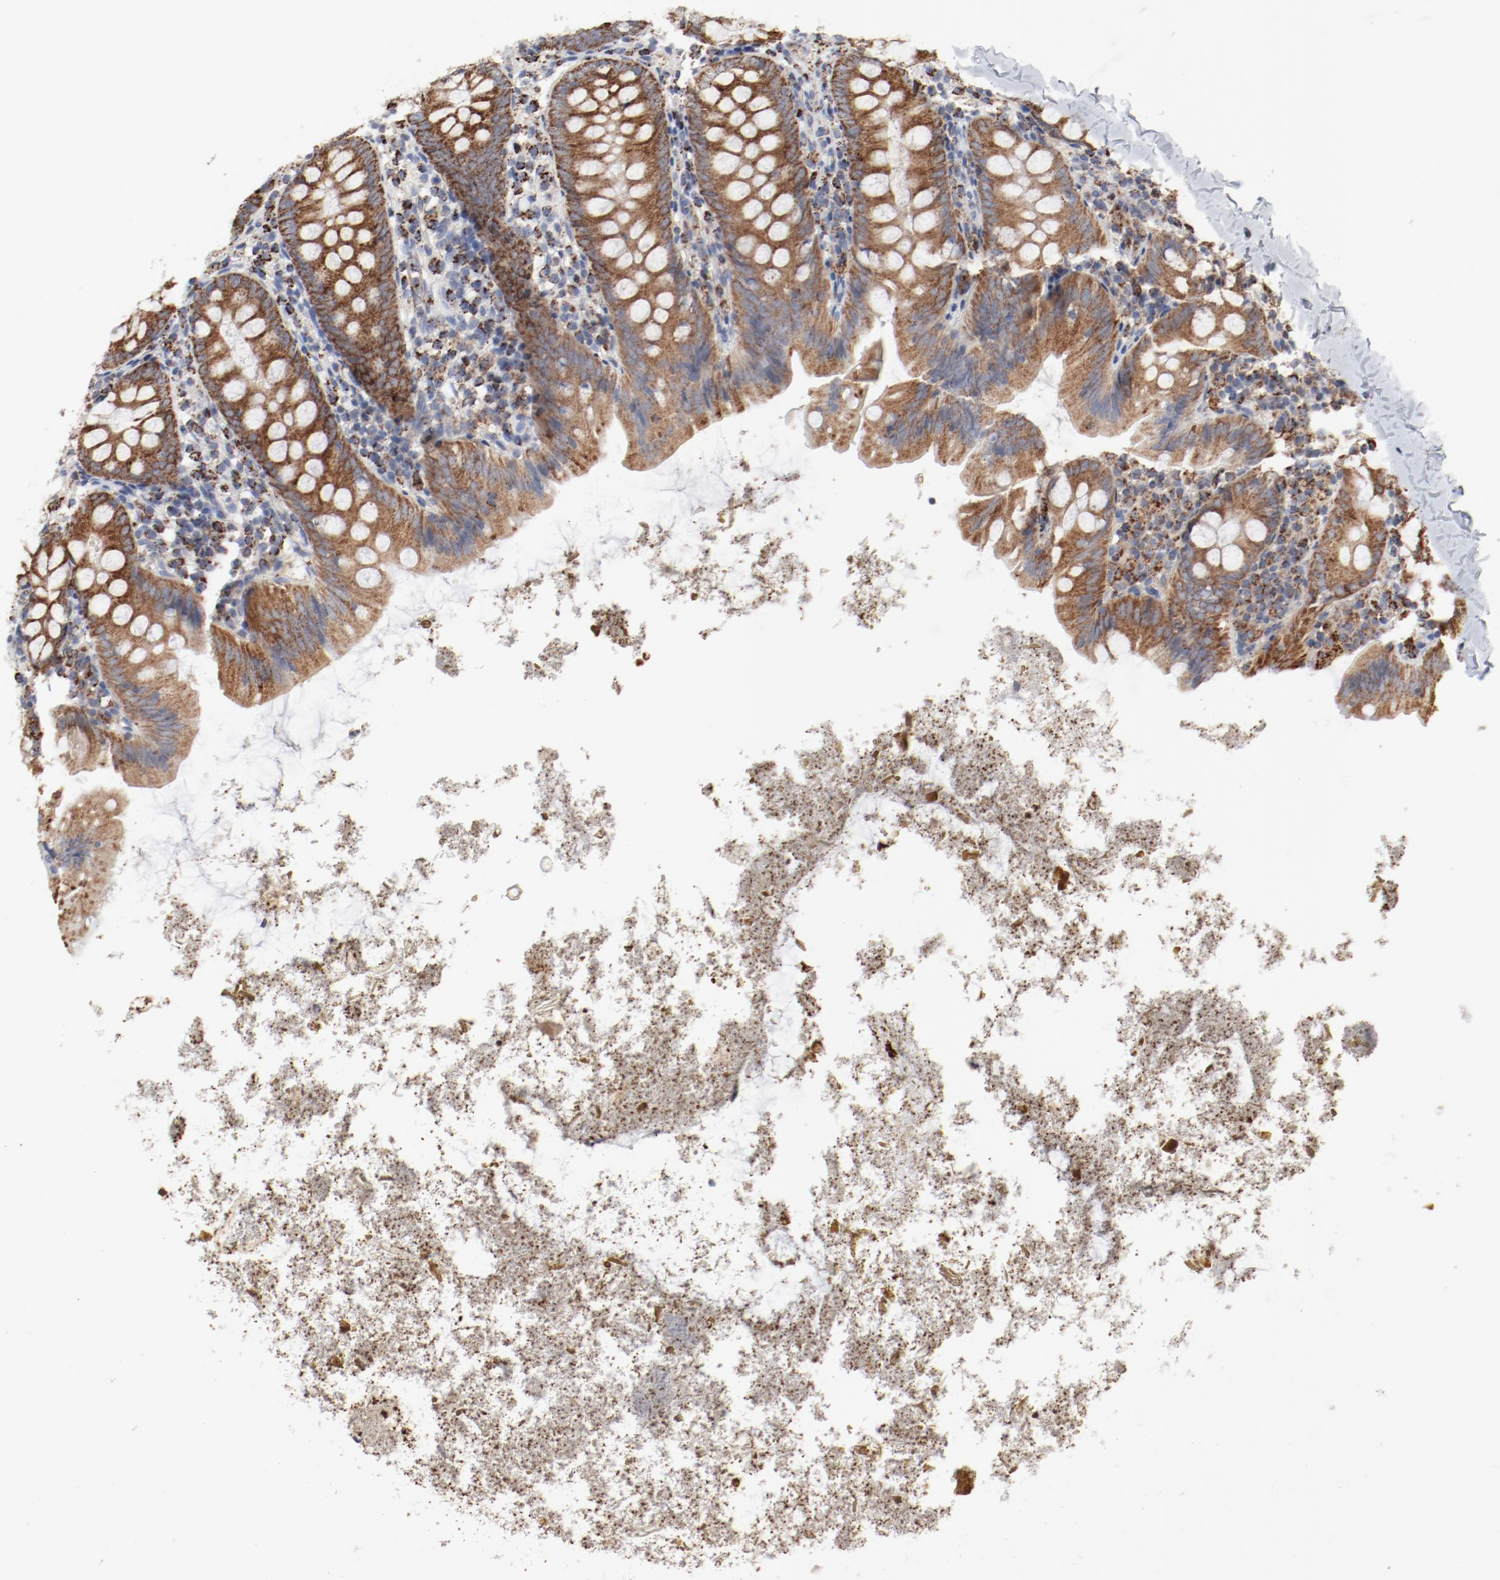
{"staining": {"intensity": "strong", "quantity": ">75%", "location": "cytoplasmic/membranous"}, "tissue": "appendix", "cell_type": "Glandular cells", "image_type": "normal", "snomed": [{"axis": "morphology", "description": "Normal tissue, NOS"}, {"axis": "topography", "description": "Appendix"}], "caption": "High-power microscopy captured an IHC image of normal appendix, revealing strong cytoplasmic/membranous positivity in approximately >75% of glandular cells.", "gene": "SETD3", "patient": {"sex": "female", "age": 9}}